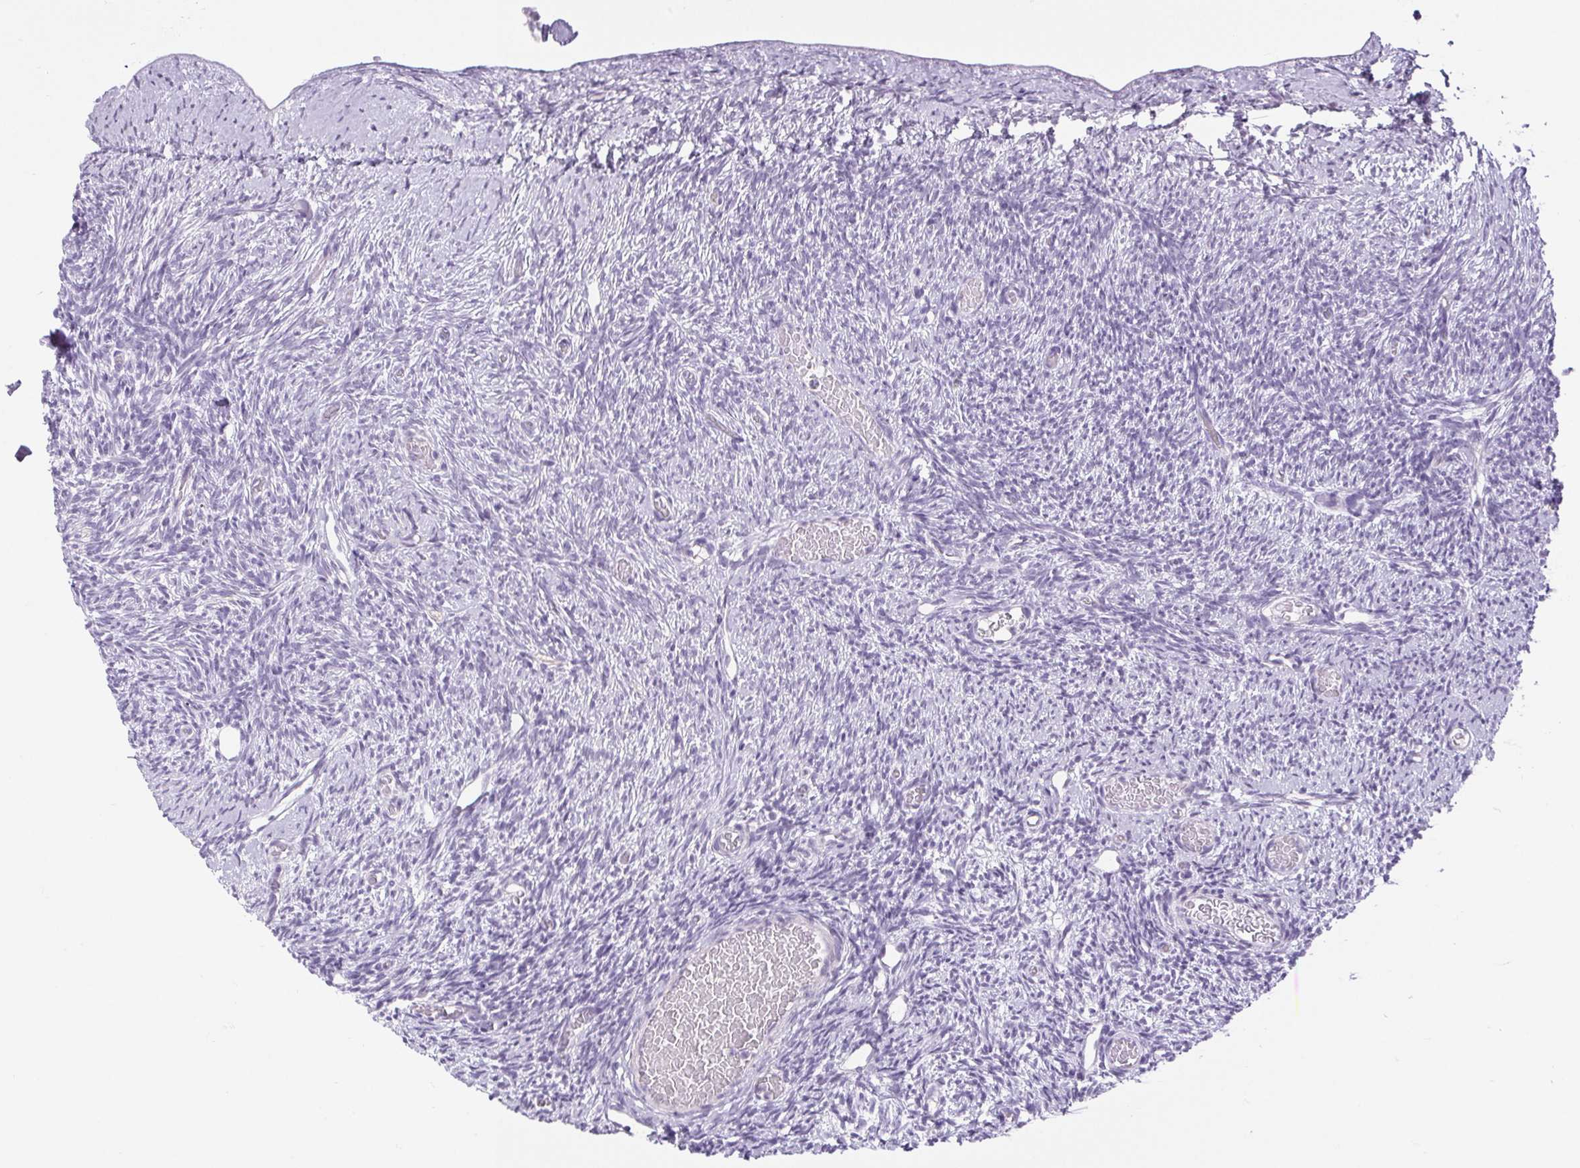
{"staining": {"intensity": "negative", "quantity": "none", "location": "none"}, "tissue": "ovary", "cell_type": "Ovarian stroma cells", "image_type": "normal", "snomed": [{"axis": "morphology", "description": "Normal tissue, NOS"}, {"axis": "topography", "description": "Ovary"}], "caption": "A high-resolution photomicrograph shows immunohistochemistry (IHC) staining of unremarkable ovary, which exhibits no significant expression in ovarian stroma cells.", "gene": "BCAS1", "patient": {"sex": "female", "age": 39}}